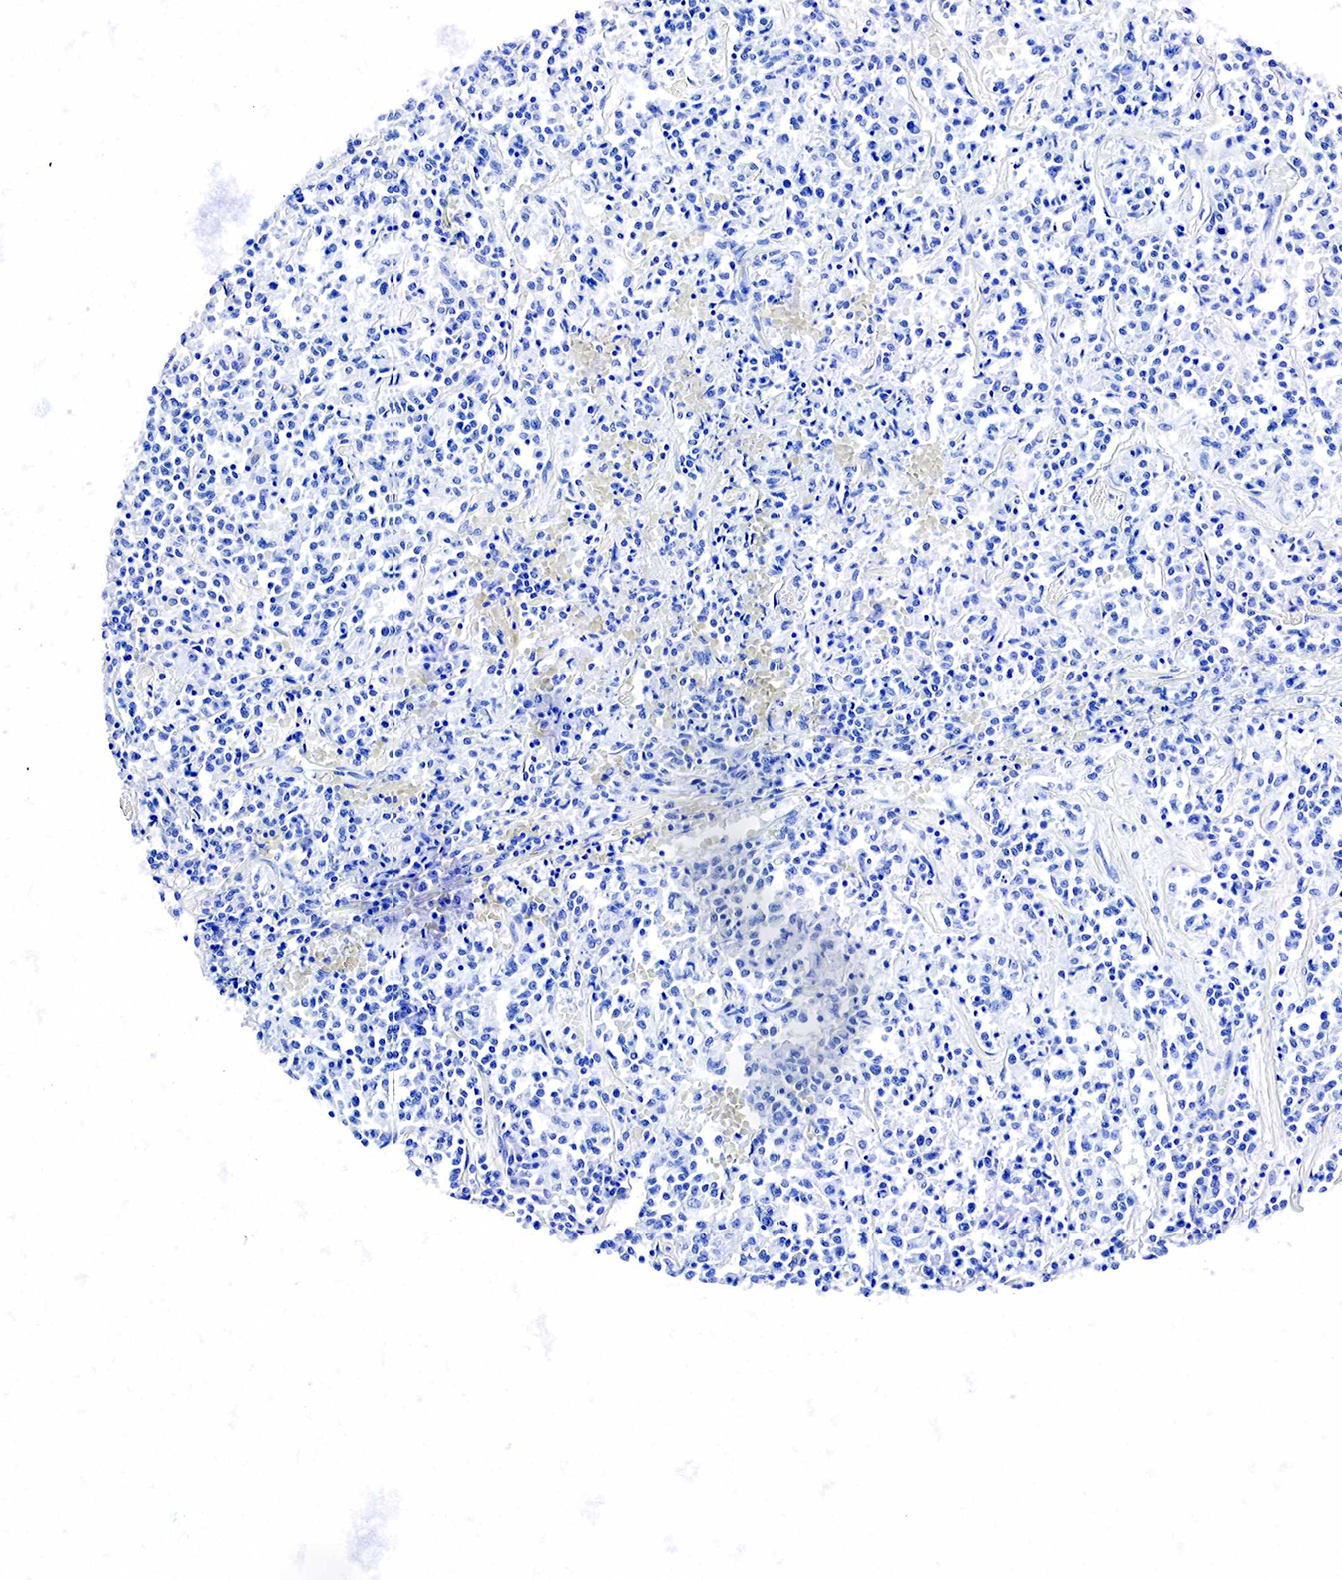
{"staining": {"intensity": "negative", "quantity": "none", "location": "none"}, "tissue": "lymphoma", "cell_type": "Tumor cells", "image_type": "cancer", "snomed": [{"axis": "morphology", "description": "Malignant lymphoma, non-Hodgkin's type, Low grade"}, {"axis": "topography", "description": "Small intestine"}], "caption": "Protein analysis of lymphoma displays no significant positivity in tumor cells. The staining was performed using DAB to visualize the protein expression in brown, while the nuclei were stained in blue with hematoxylin (Magnification: 20x).", "gene": "ACP3", "patient": {"sex": "female", "age": 59}}